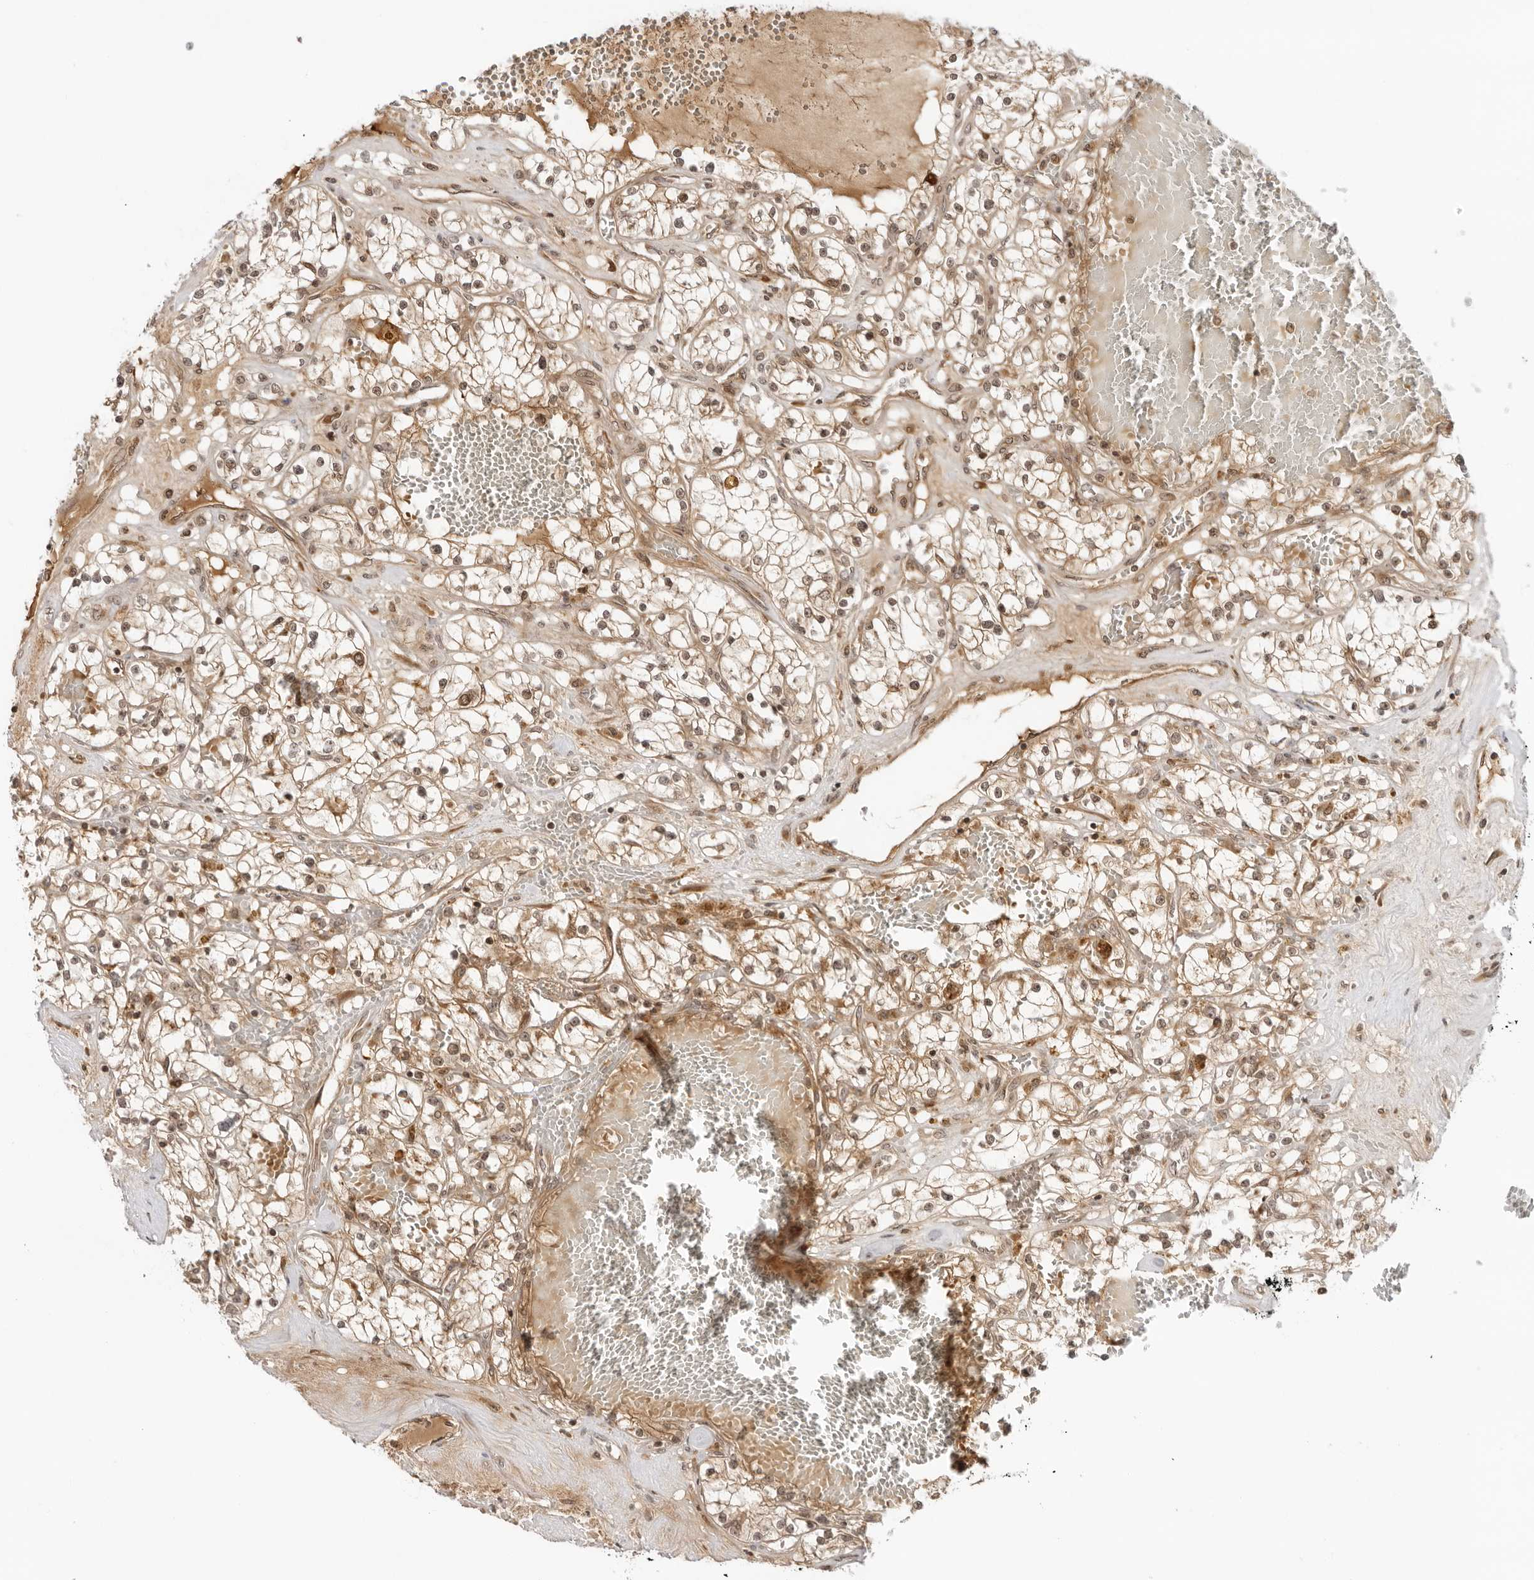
{"staining": {"intensity": "moderate", "quantity": "25%-75%", "location": "cytoplasmic/membranous,nuclear"}, "tissue": "renal cancer", "cell_type": "Tumor cells", "image_type": "cancer", "snomed": [{"axis": "morphology", "description": "Normal tissue, NOS"}, {"axis": "morphology", "description": "Adenocarcinoma, NOS"}, {"axis": "topography", "description": "Kidney"}], "caption": "Renal cancer stained for a protein (brown) demonstrates moderate cytoplasmic/membranous and nuclear positive expression in about 25%-75% of tumor cells.", "gene": "PRRC2C", "patient": {"sex": "male", "age": 68}}